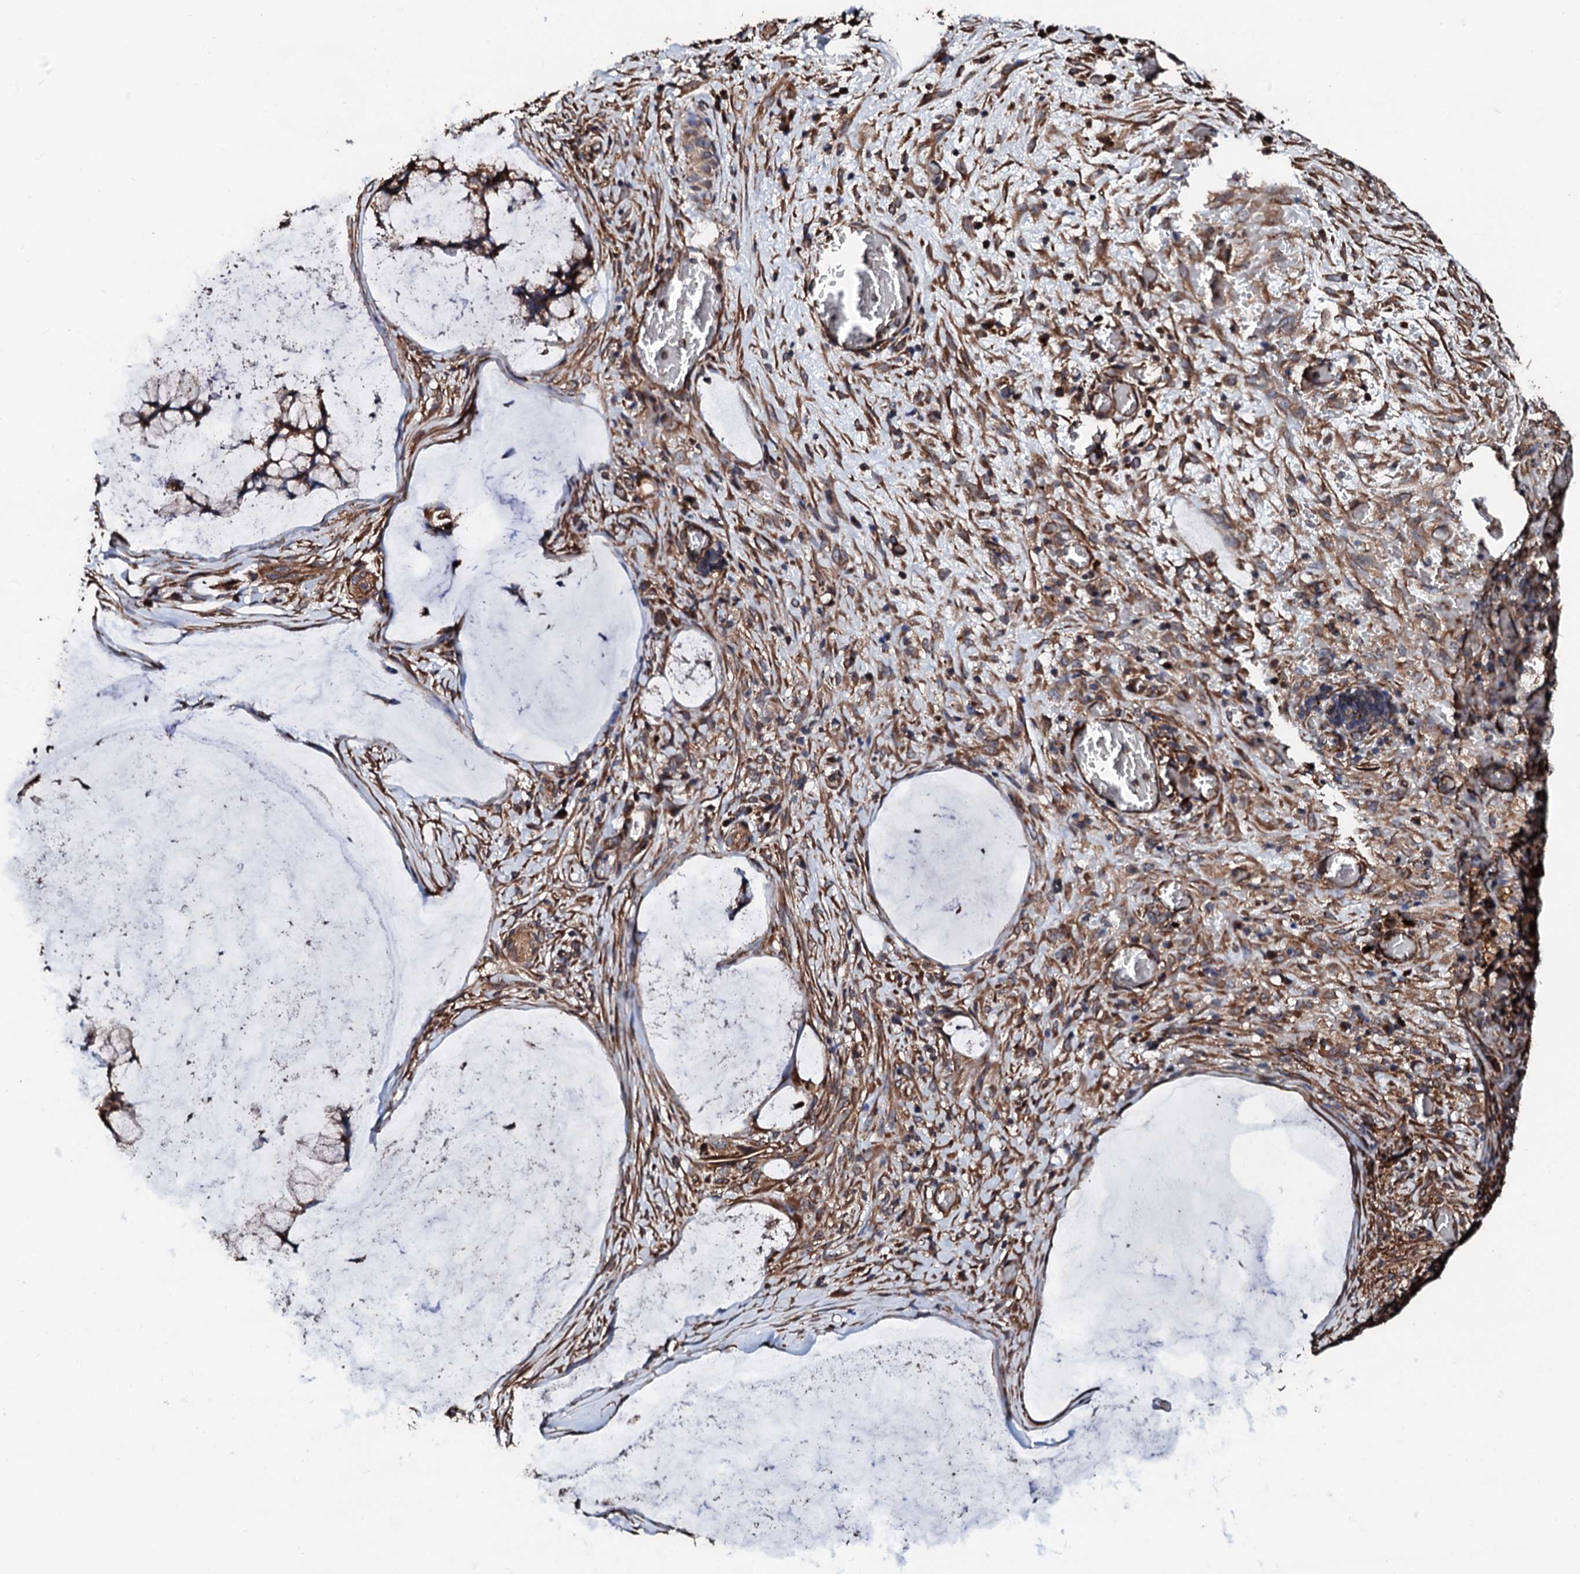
{"staining": {"intensity": "moderate", "quantity": ">75%", "location": "cytoplasmic/membranous"}, "tissue": "ovarian cancer", "cell_type": "Tumor cells", "image_type": "cancer", "snomed": [{"axis": "morphology", "description": "Cystadenocarcinoma, mucinous, NOS"}, {"axis": "topography", "description": "Ovary"}], "caption": "Tumor cells exhibit medium levels of moderate cytoplasmic/membranous staining in approximately >75% of cells in mucinous cystadenocarcinoma (ovarian).", "gene": "CKAP5", "patient": {"sex": "female", "age": 42}}